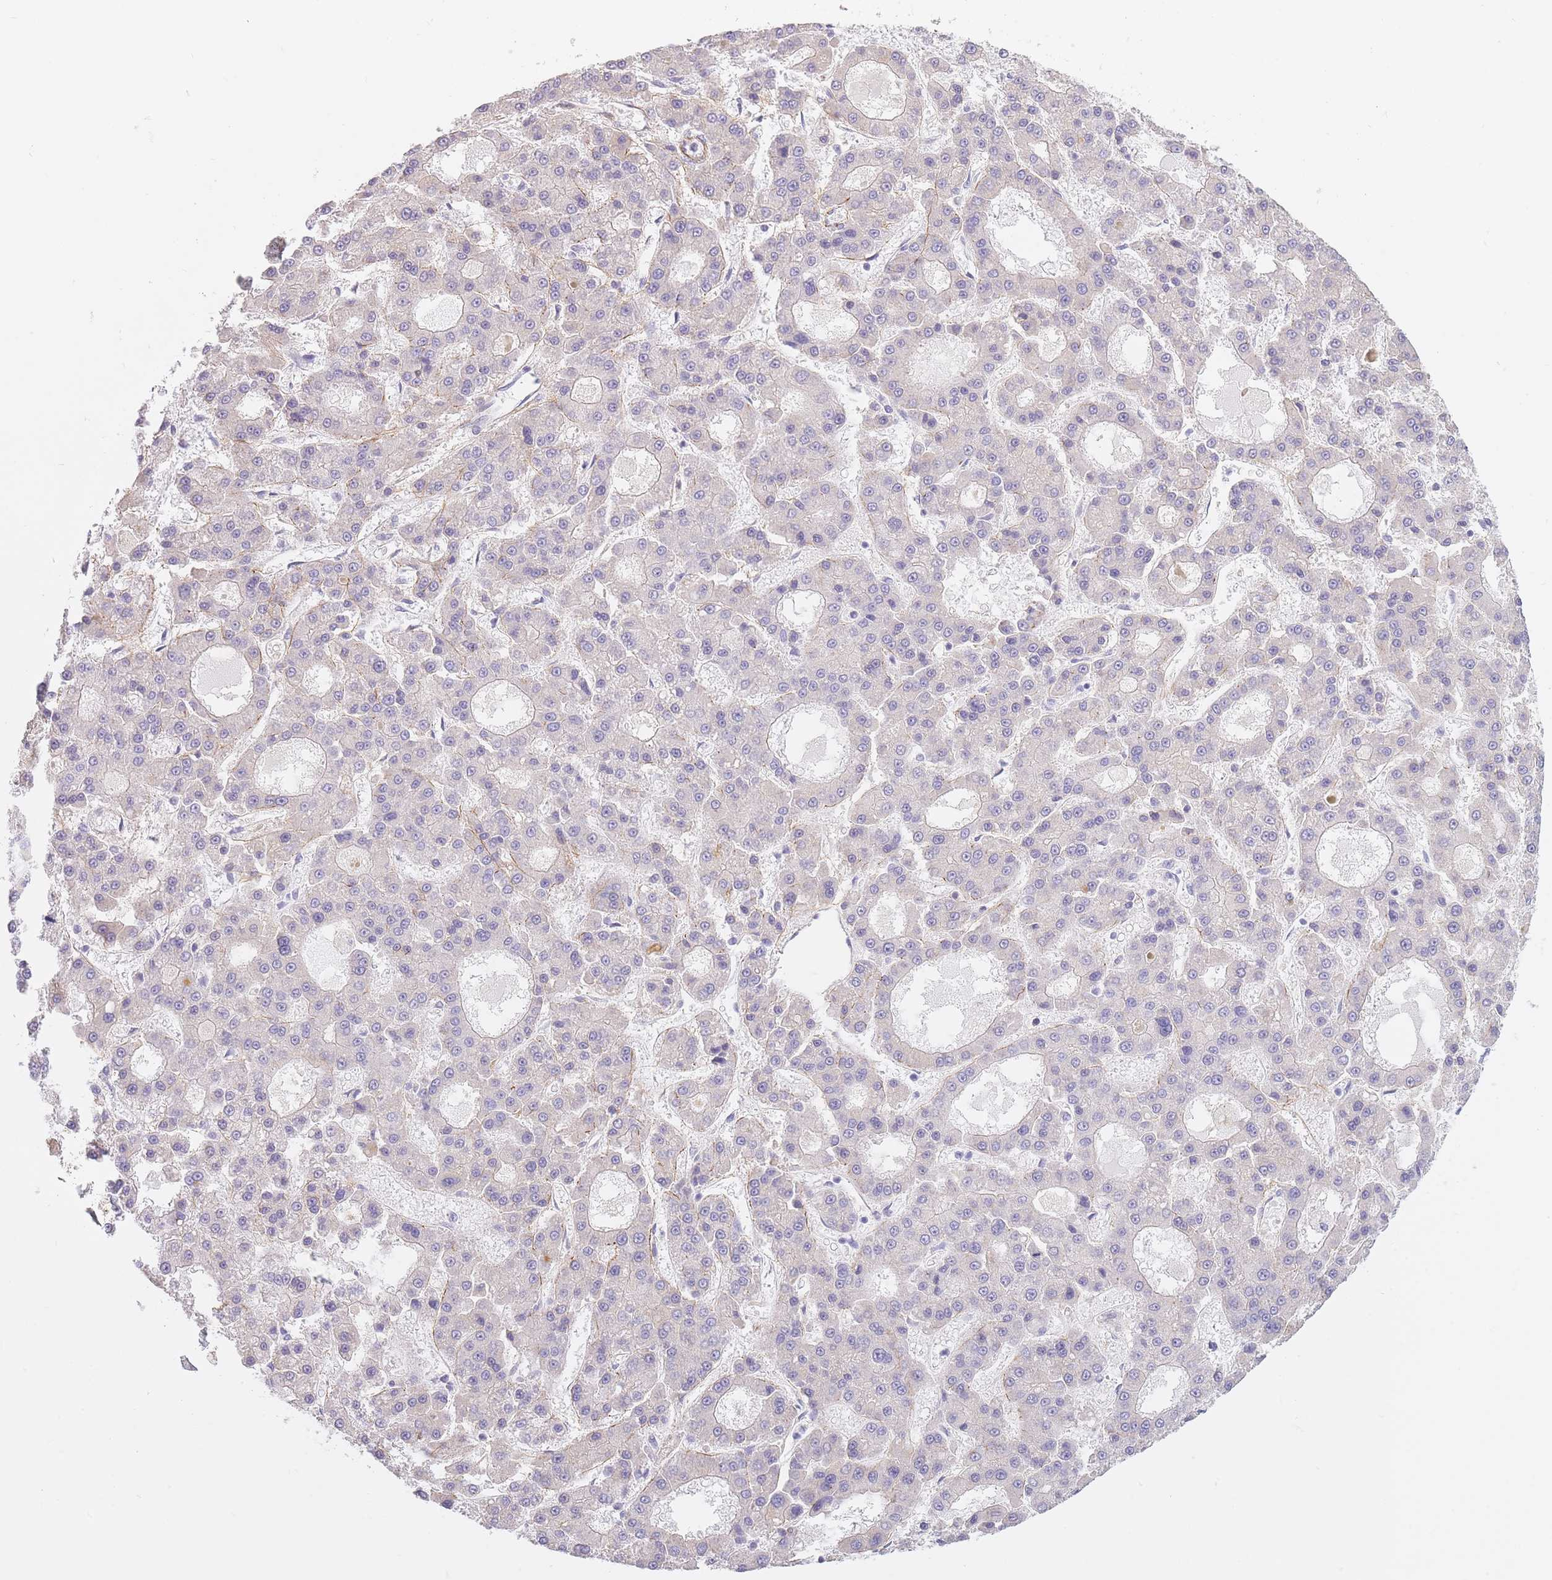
{"staining": {"intensity": "negative", "quantity": "none", "location": "none"}, "tissue": "liver cancer", "cell_type": "Tumor cells", "image_type": "cancer", "snomed": [{"axis": "morphology", "description": "Carcinoma, Hepatocellular, NOS"}, {"axis": "topography", "description": "Liver"}], "caption": "Tumor cells show no significant protein staining in liver cancer.", "gene": "AP3M2", "patient": {"sex": "male", "age": 70}}